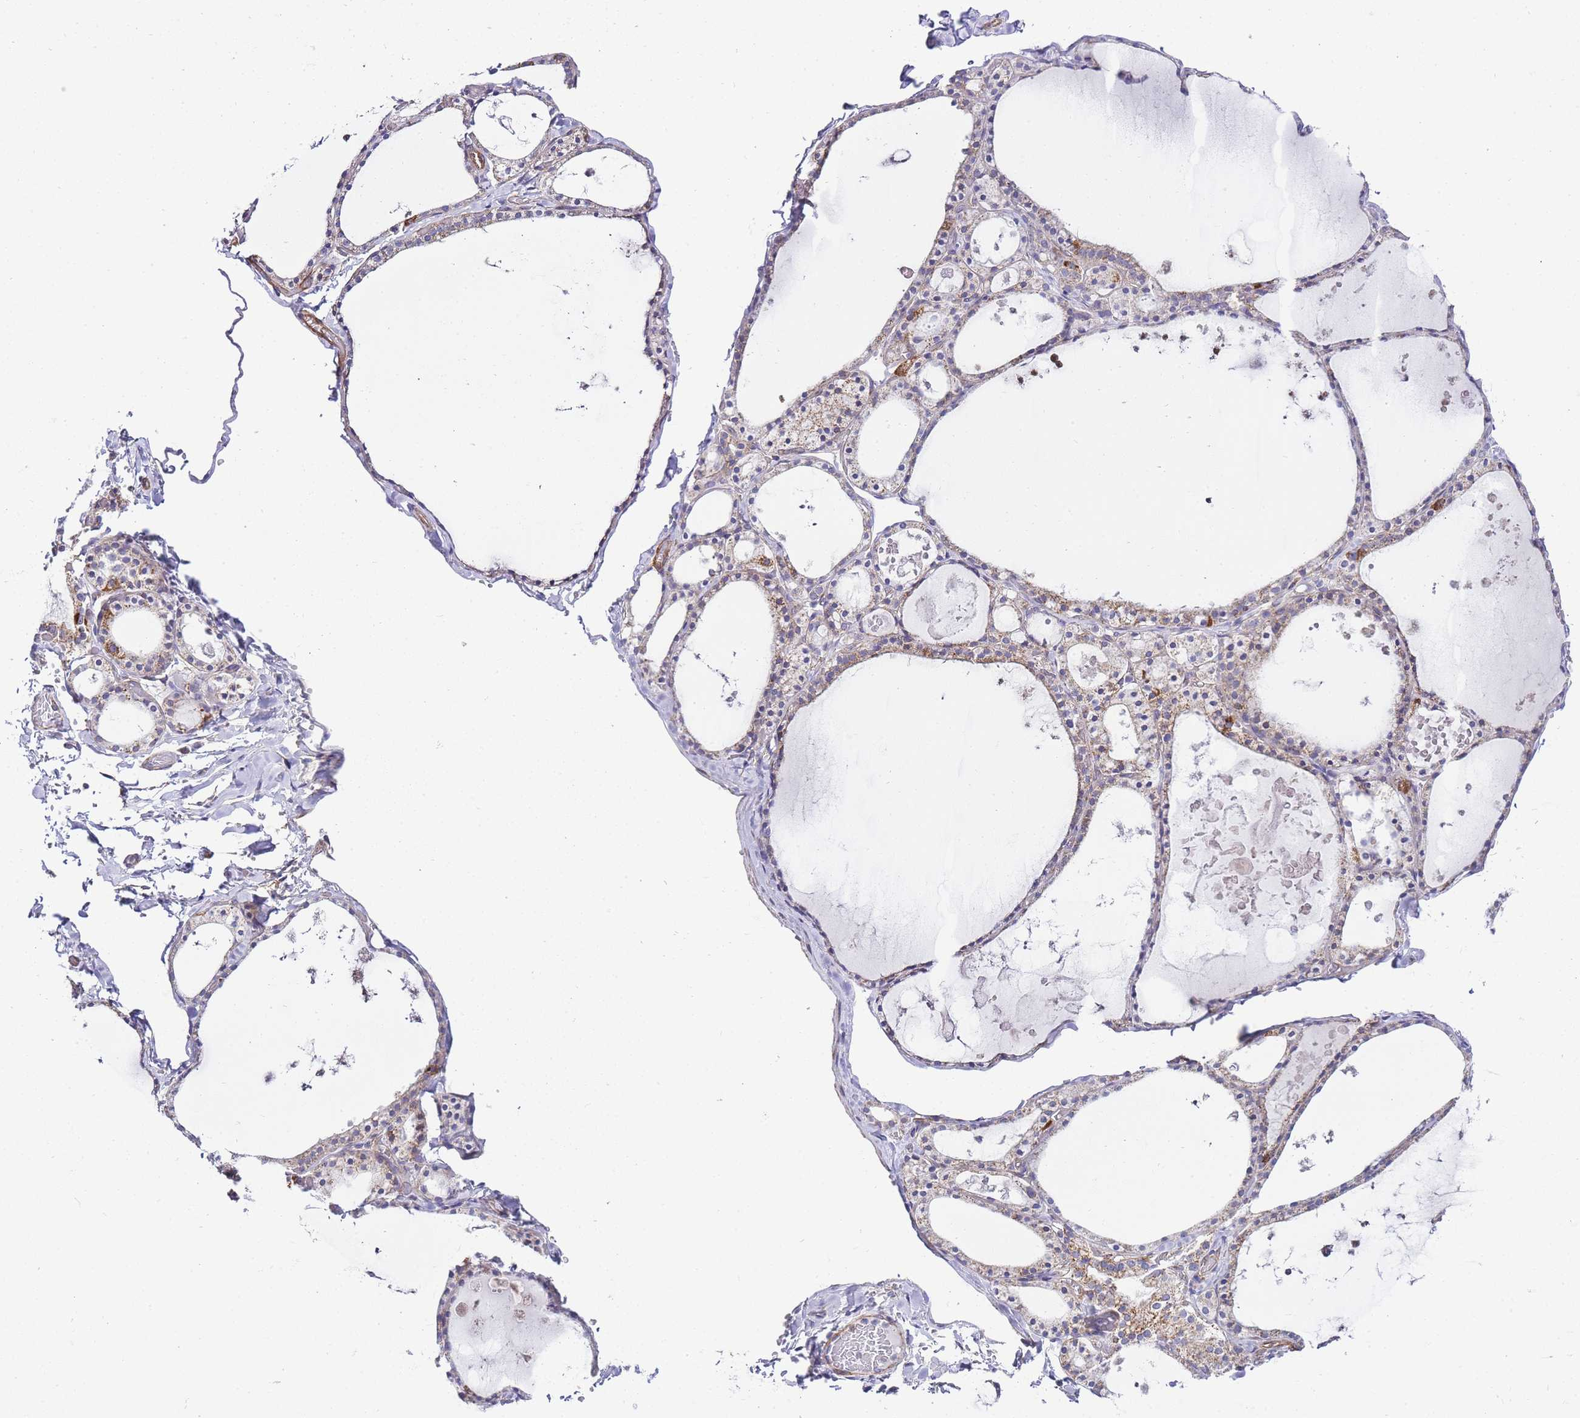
{"staining": {"intensity": "moderate", "quantity": "<25%", "location": "cytoplasmic/membranous"}, "tissue": "thyroid gland", "cell_type": "Glandular cells", "image_type": "normal", "snomed": [{"axis": "morphology", "description": "Normal tissue, NOS"}, {"axis": "topography", "description": "Thyroid gland"}], "caption": "An image showing moderate cytoplasmic/membranous staining in approximately <25% of glandular cells in normal thyroid gland, as visualized by brown immunohistochemical staining.", "gene": "PDCD7", "patient": {"sex": "male", "age": 56}}